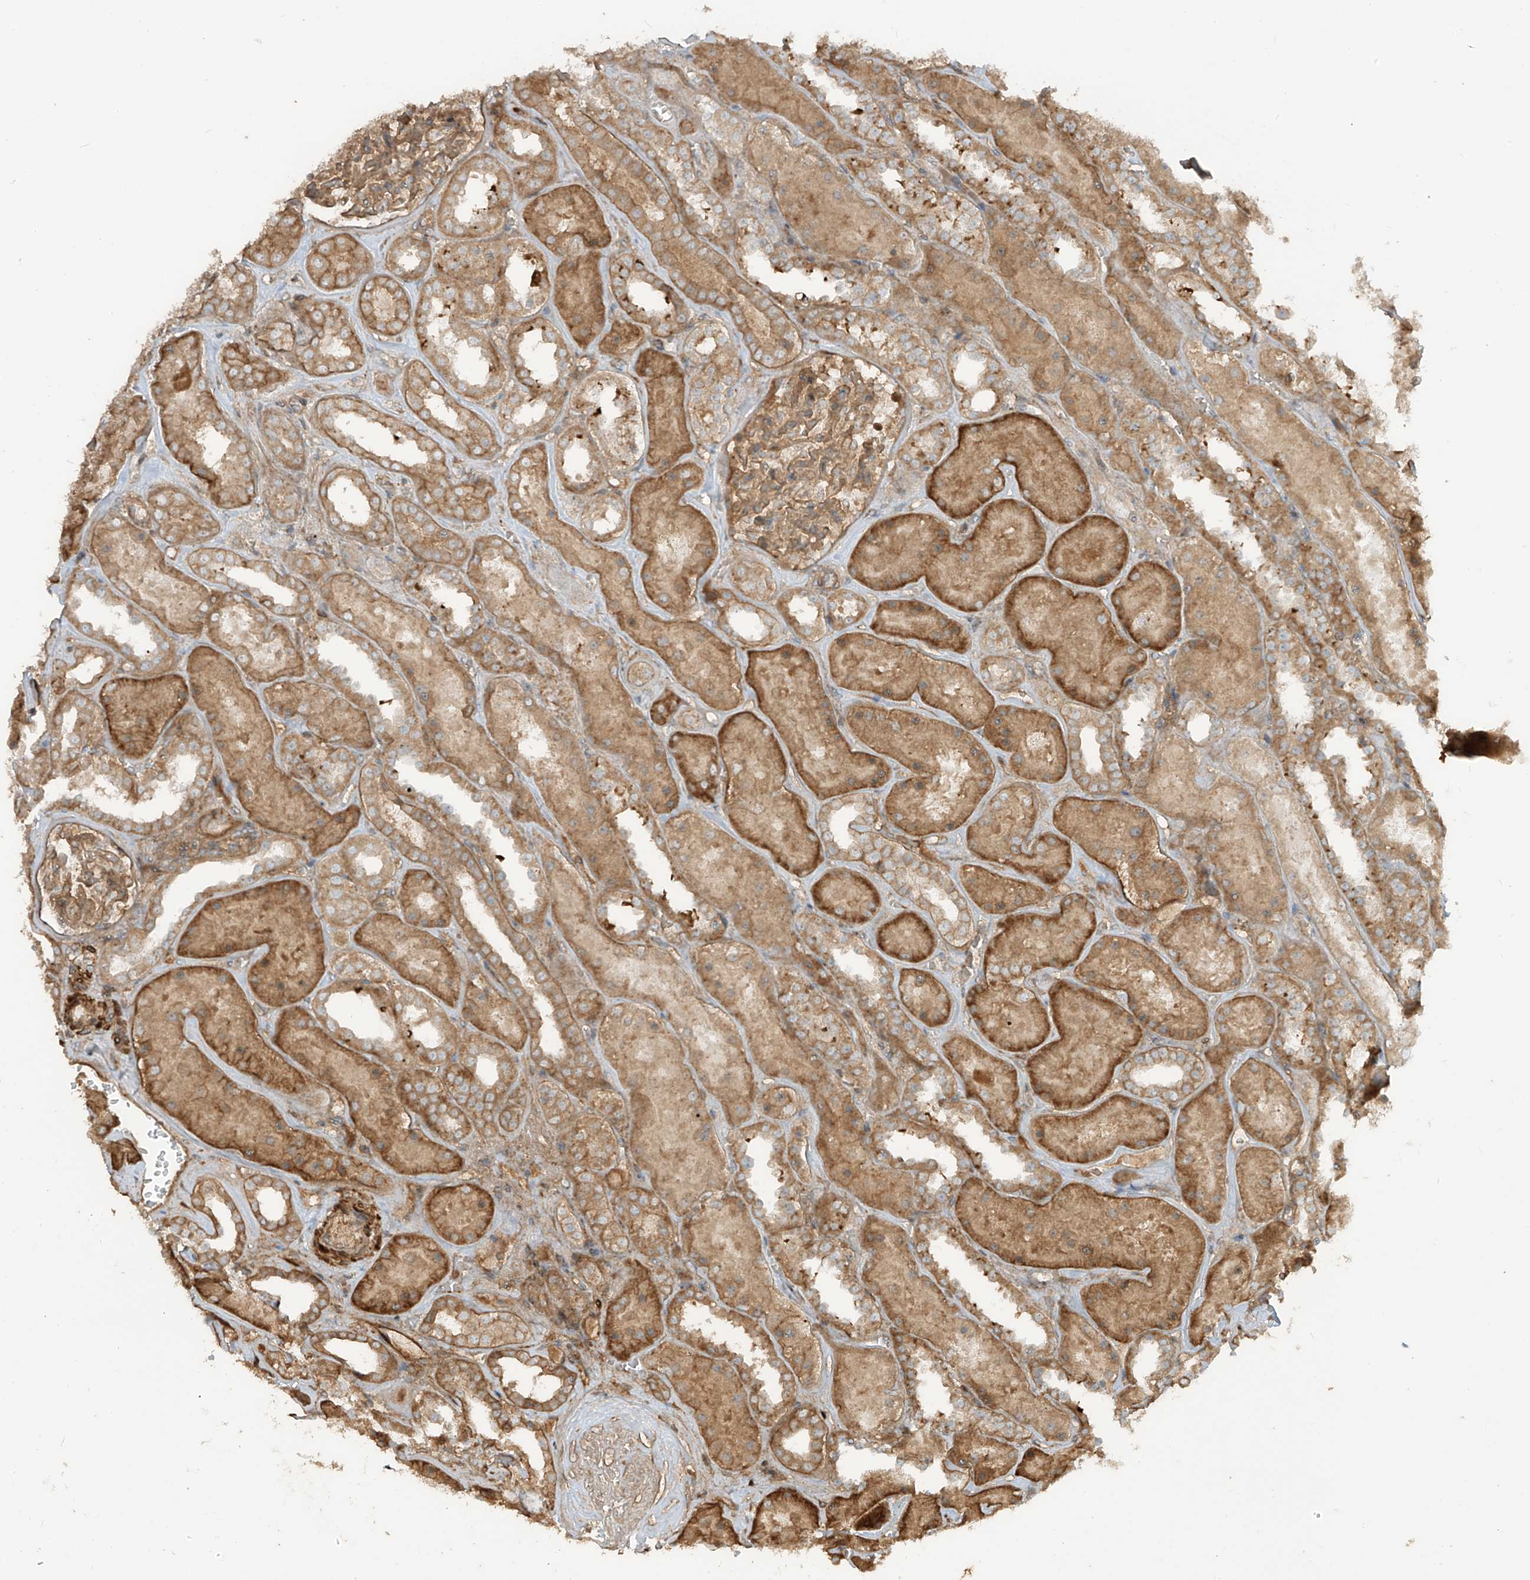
{"staining": {"intensity": "moderate", "quantity": "25%-75%", "location": "cytoplasmic/membranous"}, "tissue": "kidney", "cell_type": "Cells in glomeruli", "image_type": "normal", "snomed": [{"axis": "morphology", "description": "Normal tissue, NOS"}, {"axis": "topography", "description": "Kidney"}], "caption": "IHC of unremarkable kidney demonstrates medium levels of moderate cytoplasmic/membranous staining in approximately 25%-75% of cells in glomeruli. The staining is performed using DAB brown chromogen to label protein expression. The nuclei are counter-stained blue using hematoxylin.", "gene": "ENTR1", "patient": {"sex": "female", "age": 41}}